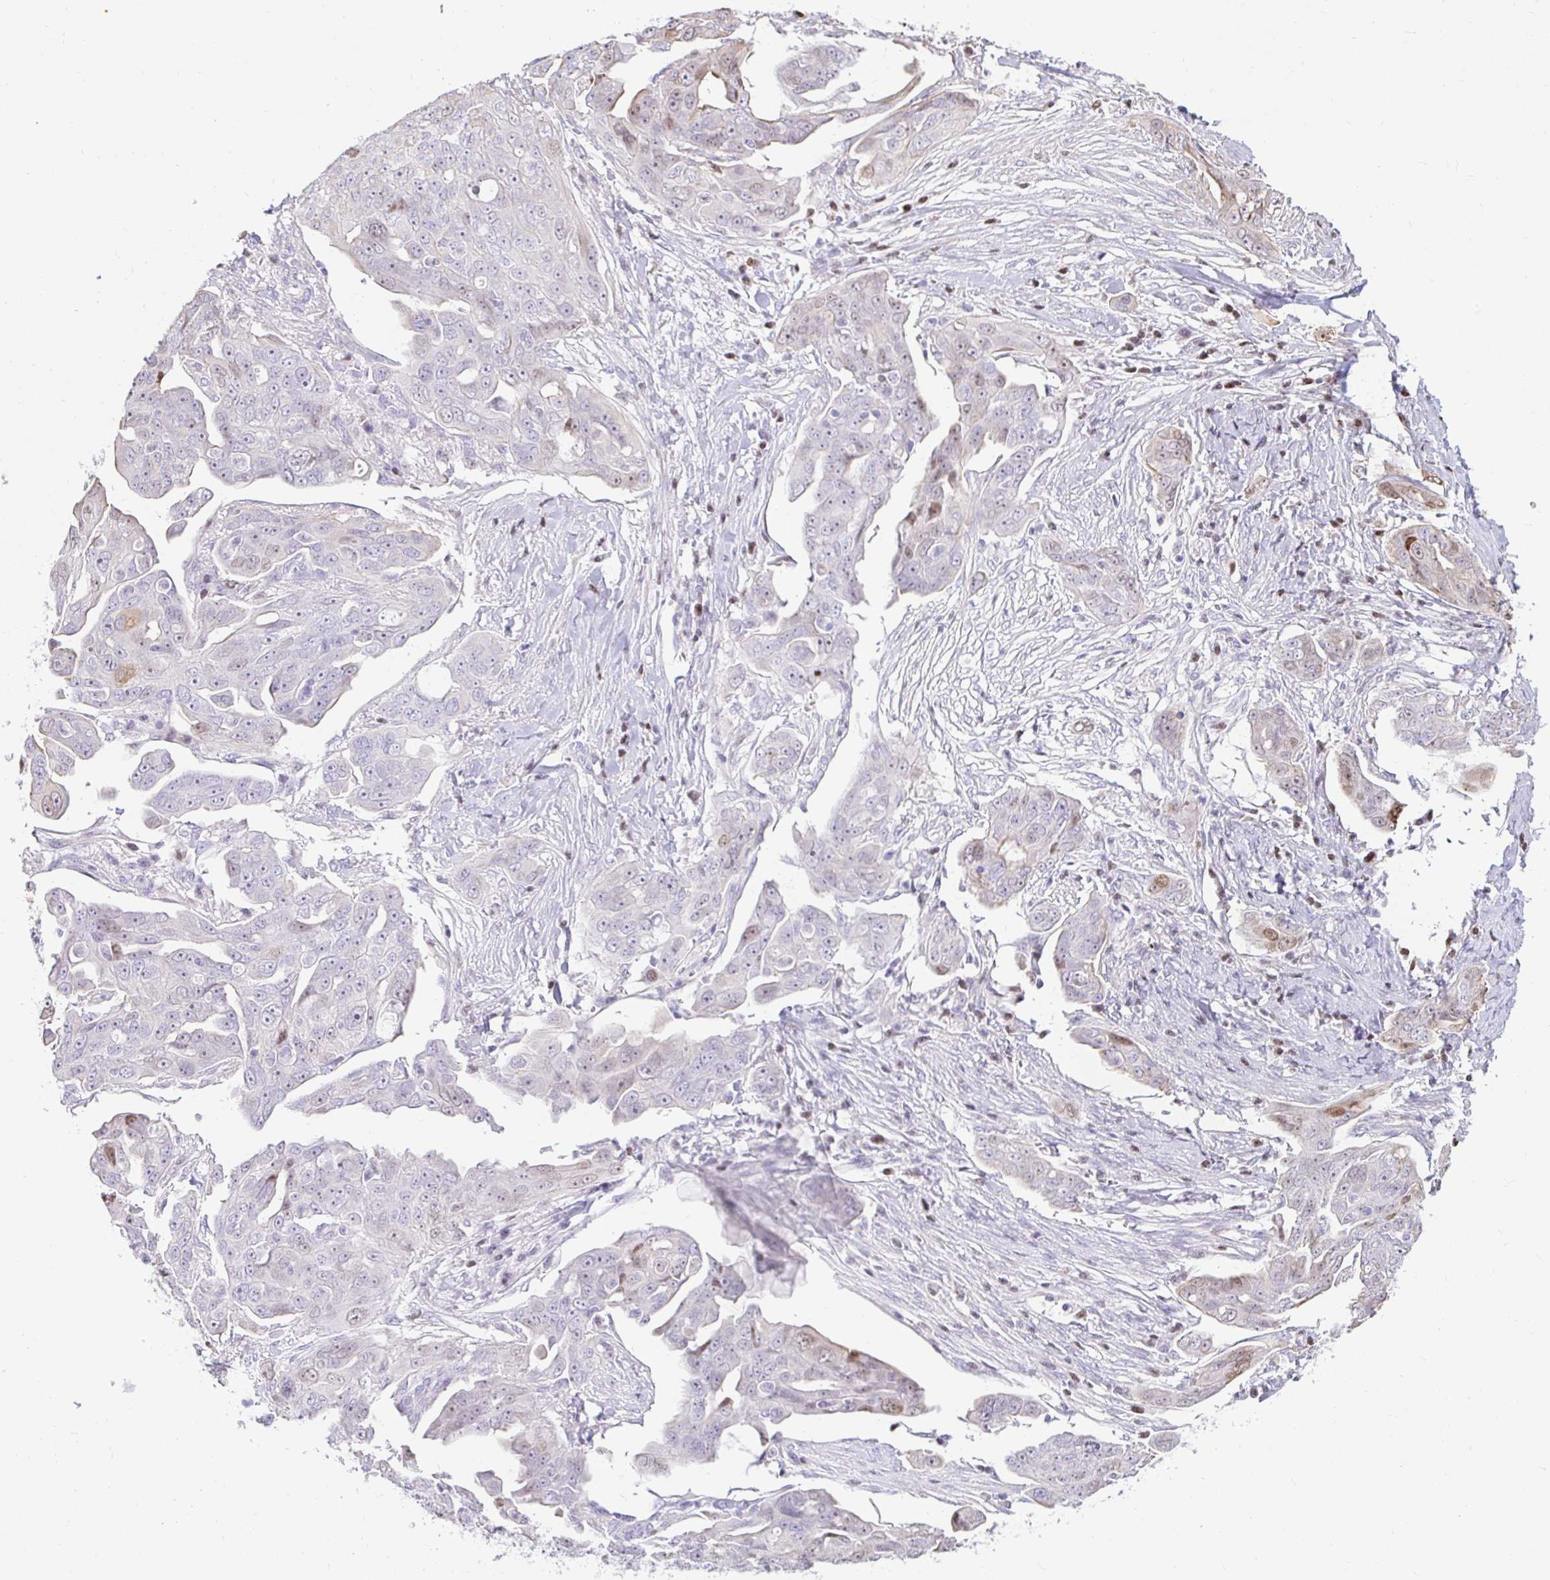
{"staining": {"intensity": "negative", "quantity": "none", "location": "none"}, "tissue": "ovarian cancer", "cell_type": "Tumor cells", "image_type": "cancer", "snomed": [{"axis": "morphology", "description": "Carcinoma, endometroid"}, {"axis": "topography", "description": "Ovary"}], "caption": "This is an immunohistochemistry (IHC) photomicrograph of human ovarian endometroid carcinoma. There is no positivity in tumor cells.", "gene": "CAPSL", "patient": {"sex": "female", "age": 70}}